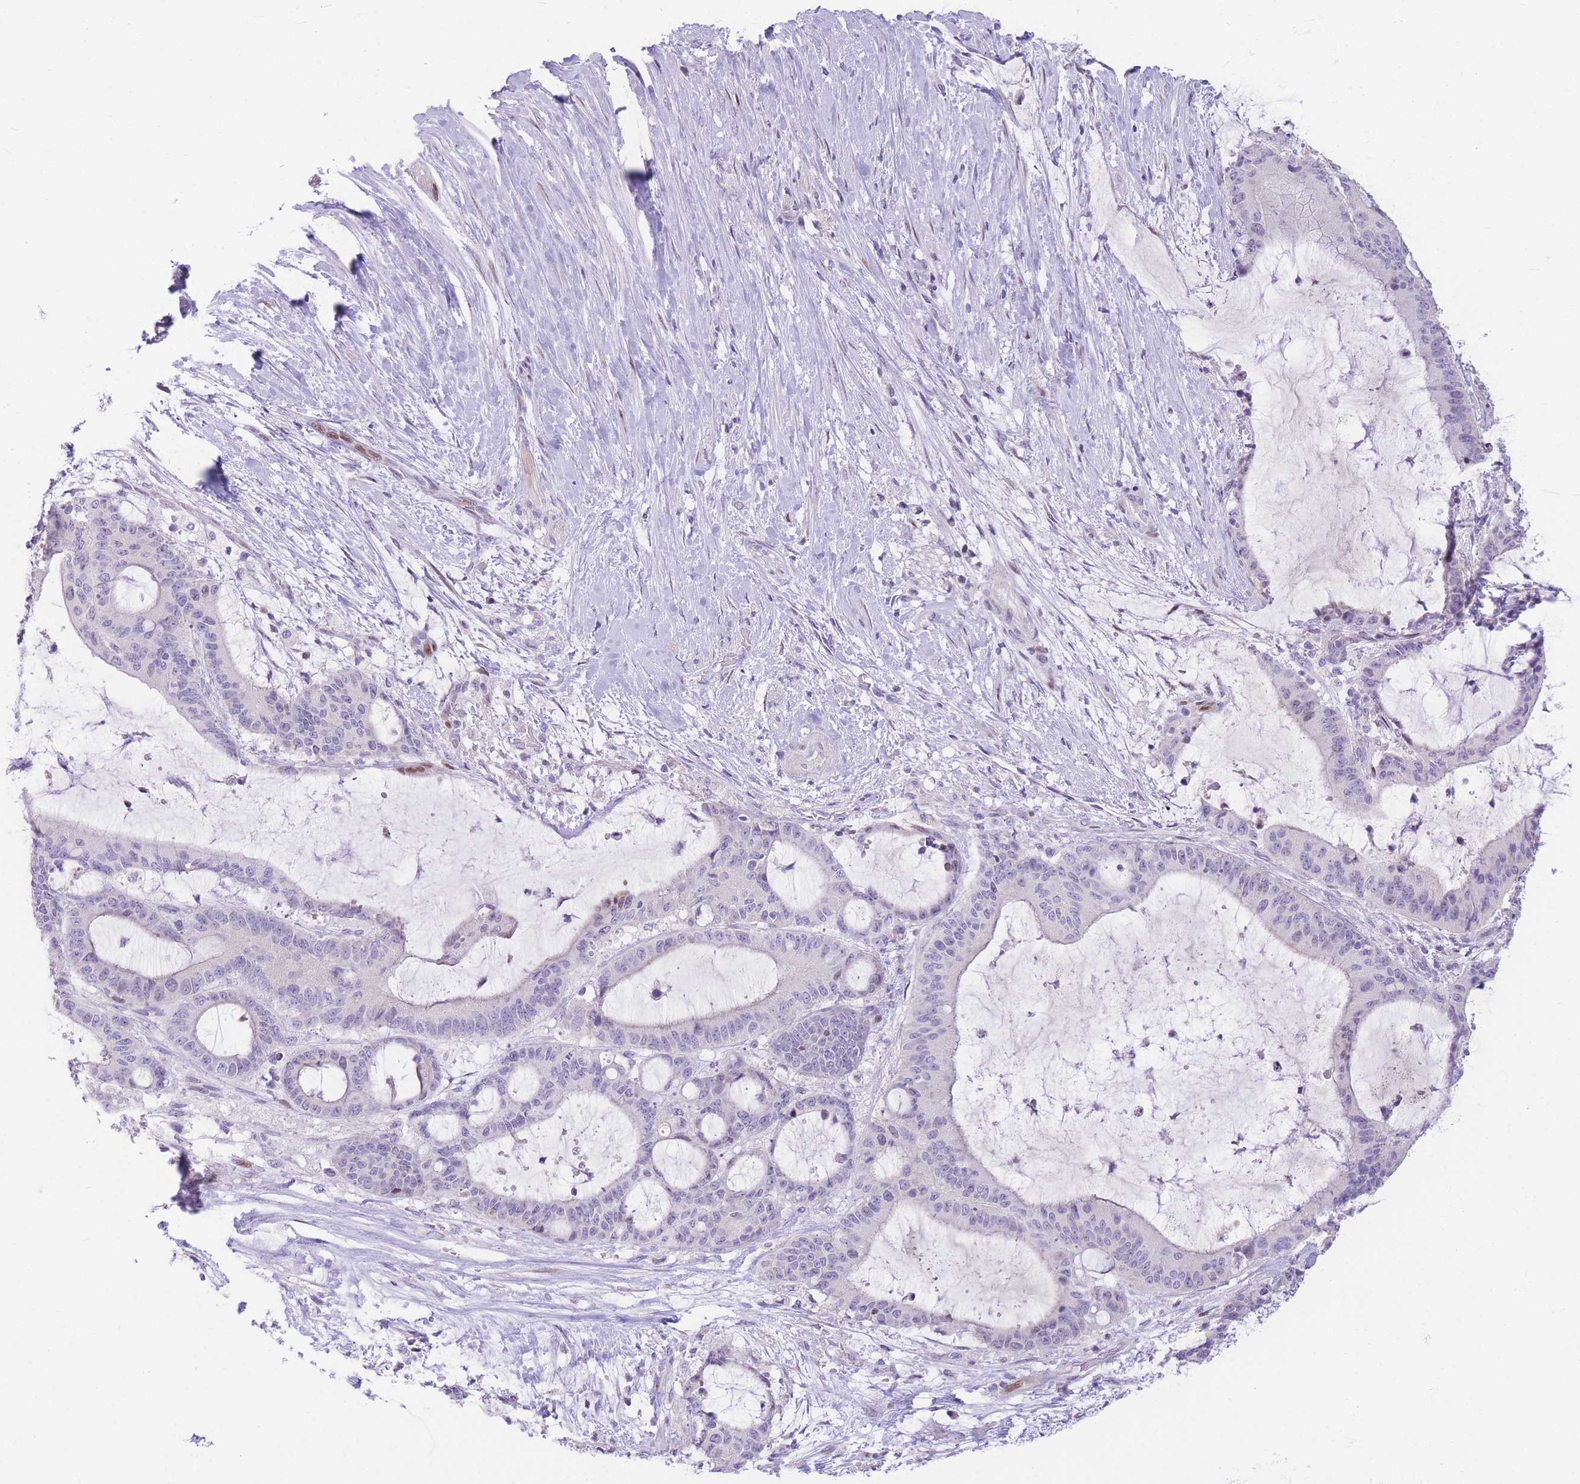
{"staining": {"intensity": "moderate", "quantity": "<25%", "location": "nuclear"}, "tissue": "liver cancer", "cell_type": "Tumor cells", "image_type": "cancer", "snomed": [{"axis": "morphology", "description": "Normal tissue, NOS"}, {"axis": "morphology", "description": "Cholangiocarcinoma"}, {"axis": "topography", "description": "Liver"}, {"axis": "topography", "description": "Peripheral nerve tissue"}], "caption": "A high-resolution photomicrograph shows IHC staining of liver cancer (cholangiocarcinoma), which exhibits moderate nuclear staining in approximately <25% of tumor cells. The staining was performed using DAB (3,3'-diaminobenzidine), with brown indicating positive protein expression. Nuclei are stained blue with hematoxylin.", "gene": "SHCBP1", "patient": {"sex": "female", "age": 73}}